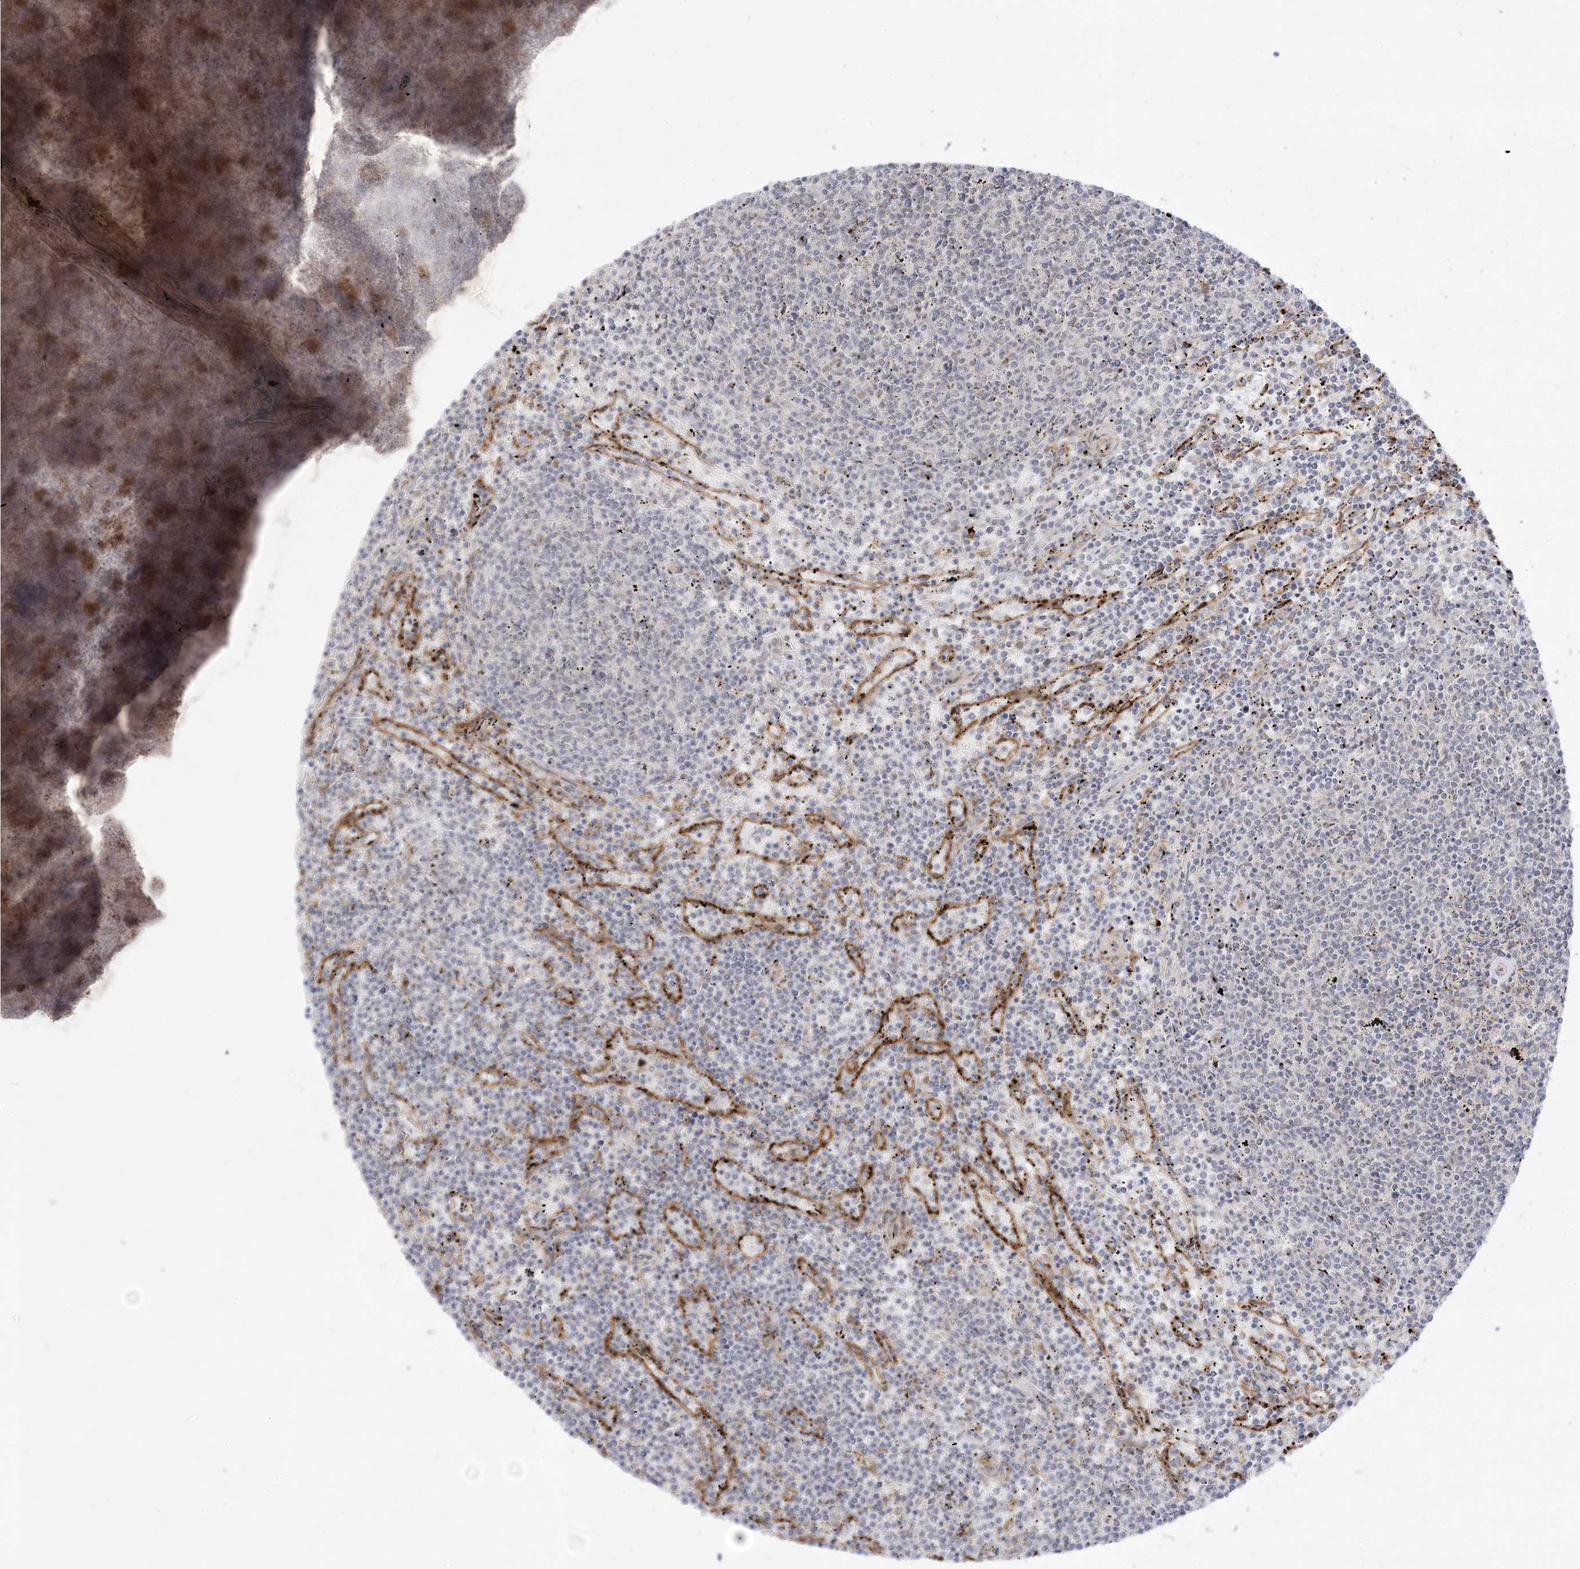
{"staining": {"intensity": "negative", "quantity": "none", "location": "none"}, "tissue": "lymphoma", "cell_type": "Tumor cells", "image_type": "cancer", "snomed": [{"axis": "morphology", "description": "Malignant lymphoma, non-Hodgkin's type, Low grade"}, {"axis": "topography", "description": "Spleen"}], "caption": "Immunohistochemistry (IHC) micrograph of human malignant lymphoma, non-Hodgkin's type (low-grade) stained for a protein (brown), which reveals no positivity in tumor cells.", "gene": "PTK6", "patient": {"sex": "female", "age": 50}}